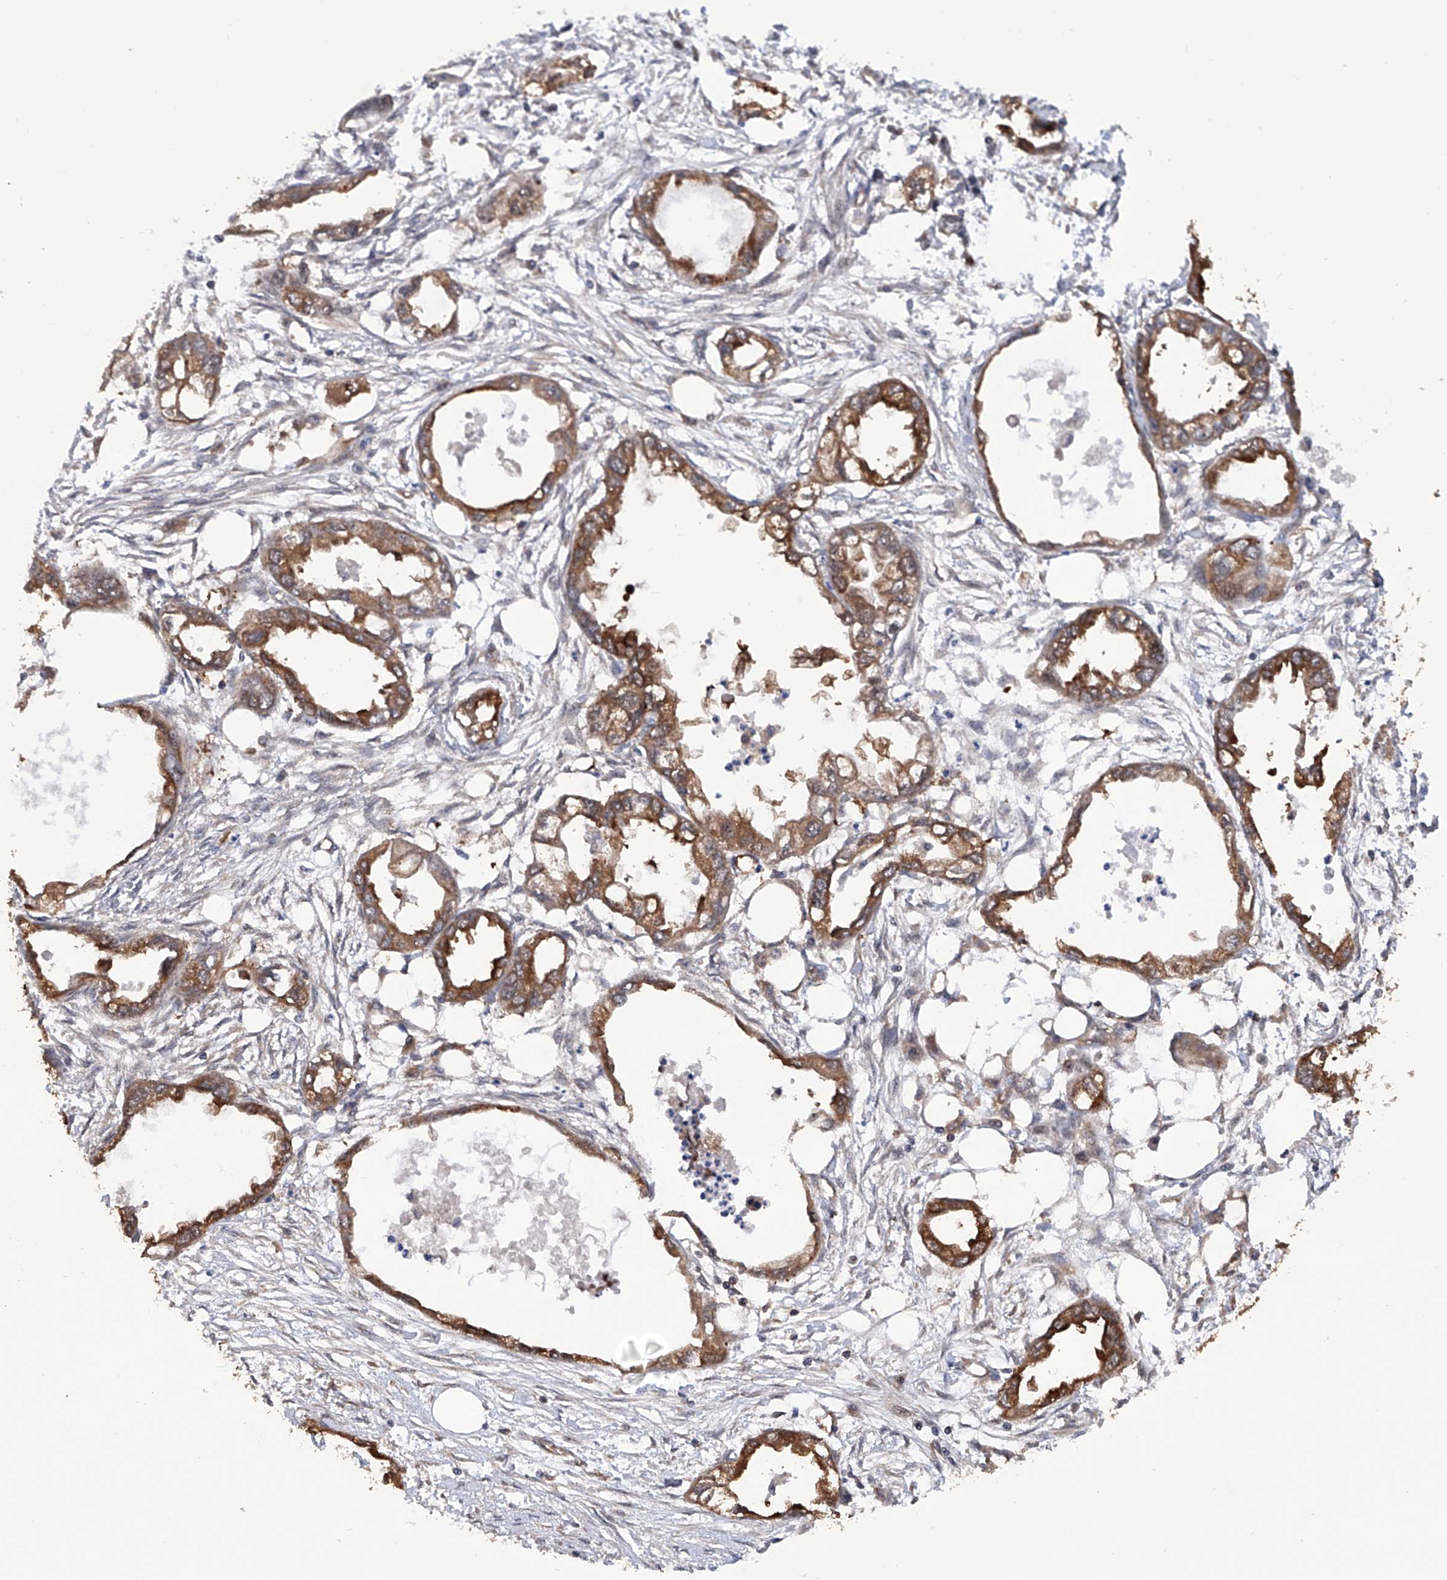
{"staining": {"intensity": "moderate", "quantity": ">75%", "location": "cytoplasmic/membranous"}, "tissue": "endometrial cancer", "cell_type": "Tumor cells", "image_type": "cancer", "snomed": [{"axis": "morphology", "description": "Adenocarcinoma, NOS"}, {"axis": "morphology", "description": "Adenocarcinoma, metastatic, NOS"}, {"axis": "topography", "description": "Adipose tissue"}, {"axis": "topography", "description": "Endometrium"}], "caption": "DAB immunohistochemical staining of human endometrial cancer demonstrates moderate cytoplasmic/membranous protein expression in approximately >75% of tumor cells. (DAB IHC with brightfield microscopy, high magnification).", "gene": "NUDT17", "patient": {"sex": "female", "age": 67}}